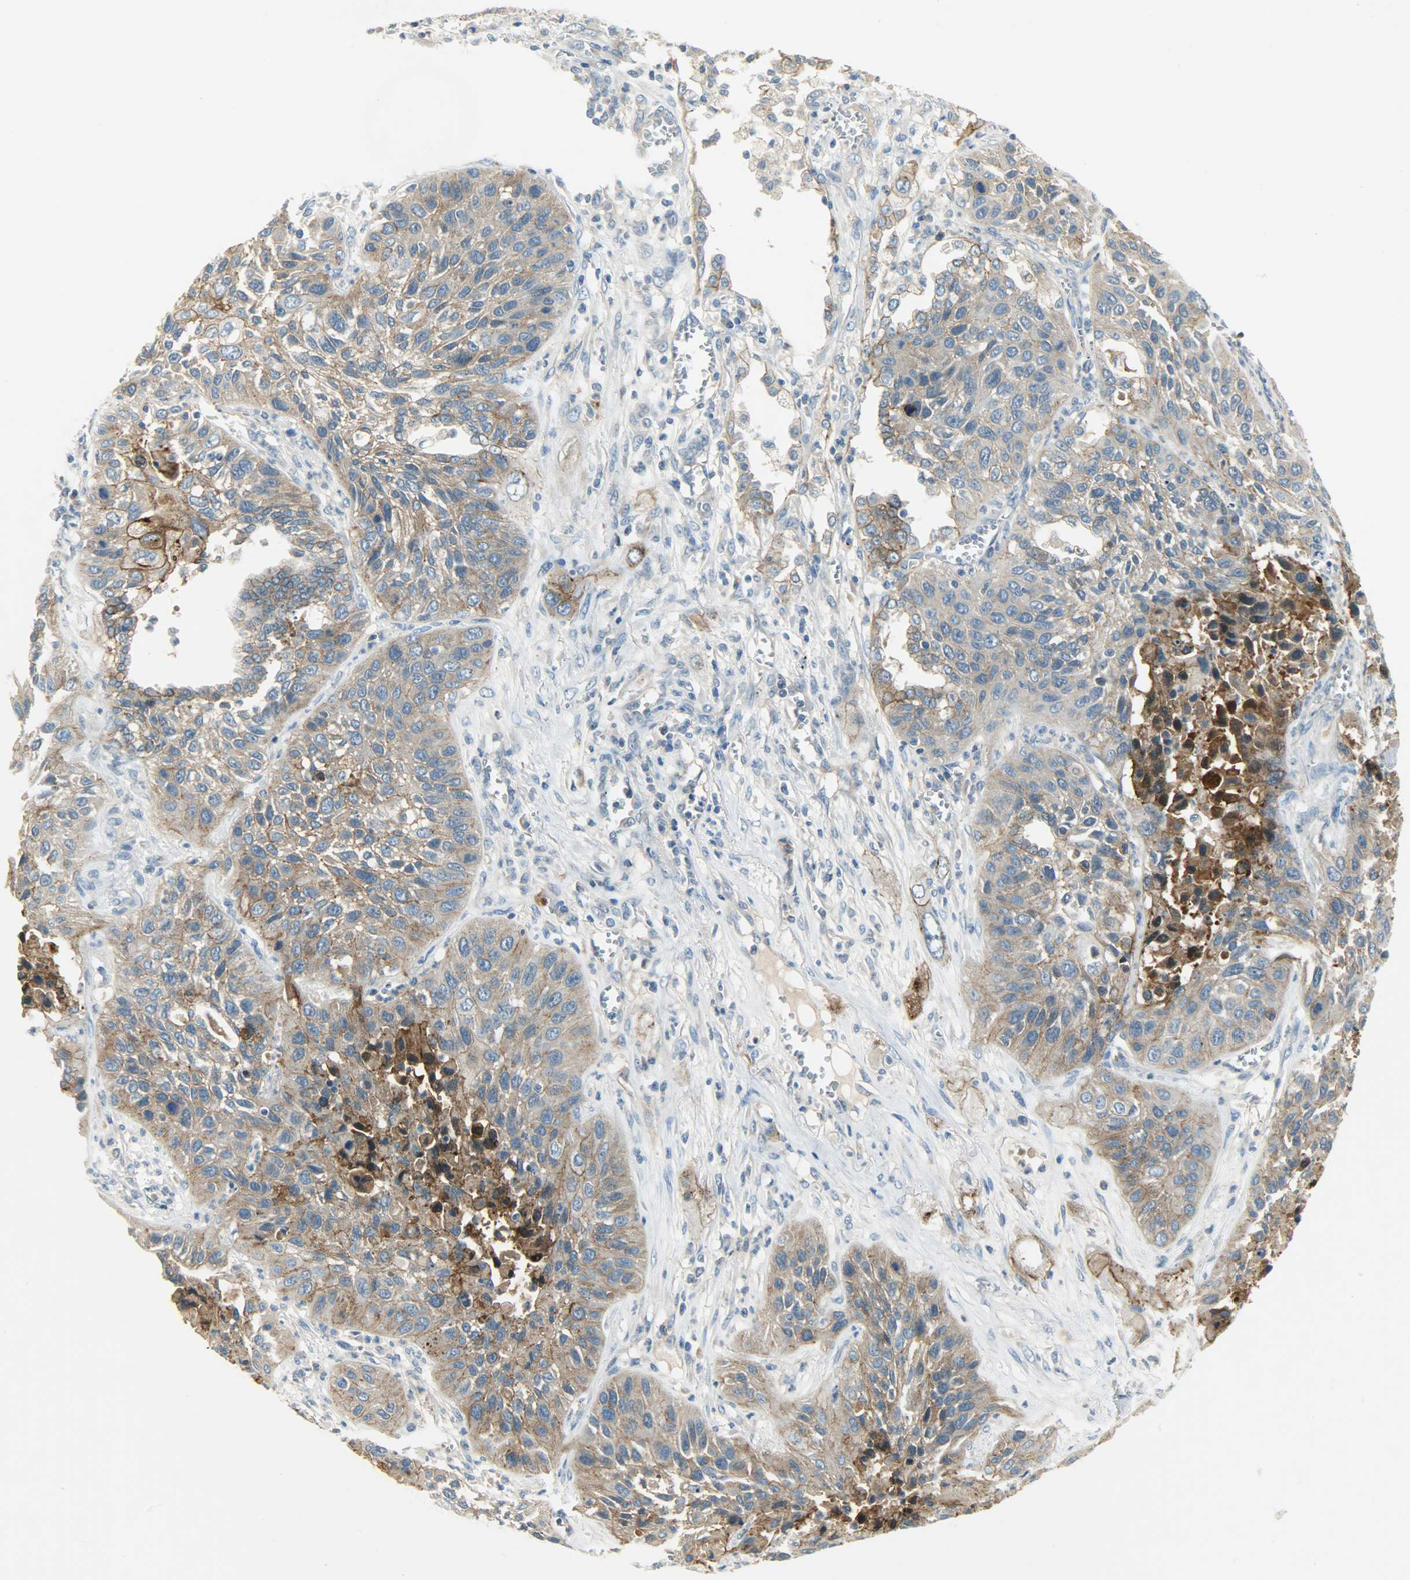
{"staining": {"intensity": "moderate", "quantity": ">75%", "location": "cytoplasmic/membranous"}, "tissue": "lung cancer", "cell_type": "Tumor cells", "image_type": "cancer", "snomed": [{"axis": "morphology", "description": "Squamous cell carcinoma, NOS"}, {"axis": "topography", "description": "Lung"}], "caption": "Squamous cell carcinoma (lung) stained with a brown dye reveals moderate cytoplasmic/membranous positive expression in approximately >75% of tumor cells.", "gene": "DSG2", "patient": {"sex": "female", "age": 76}}